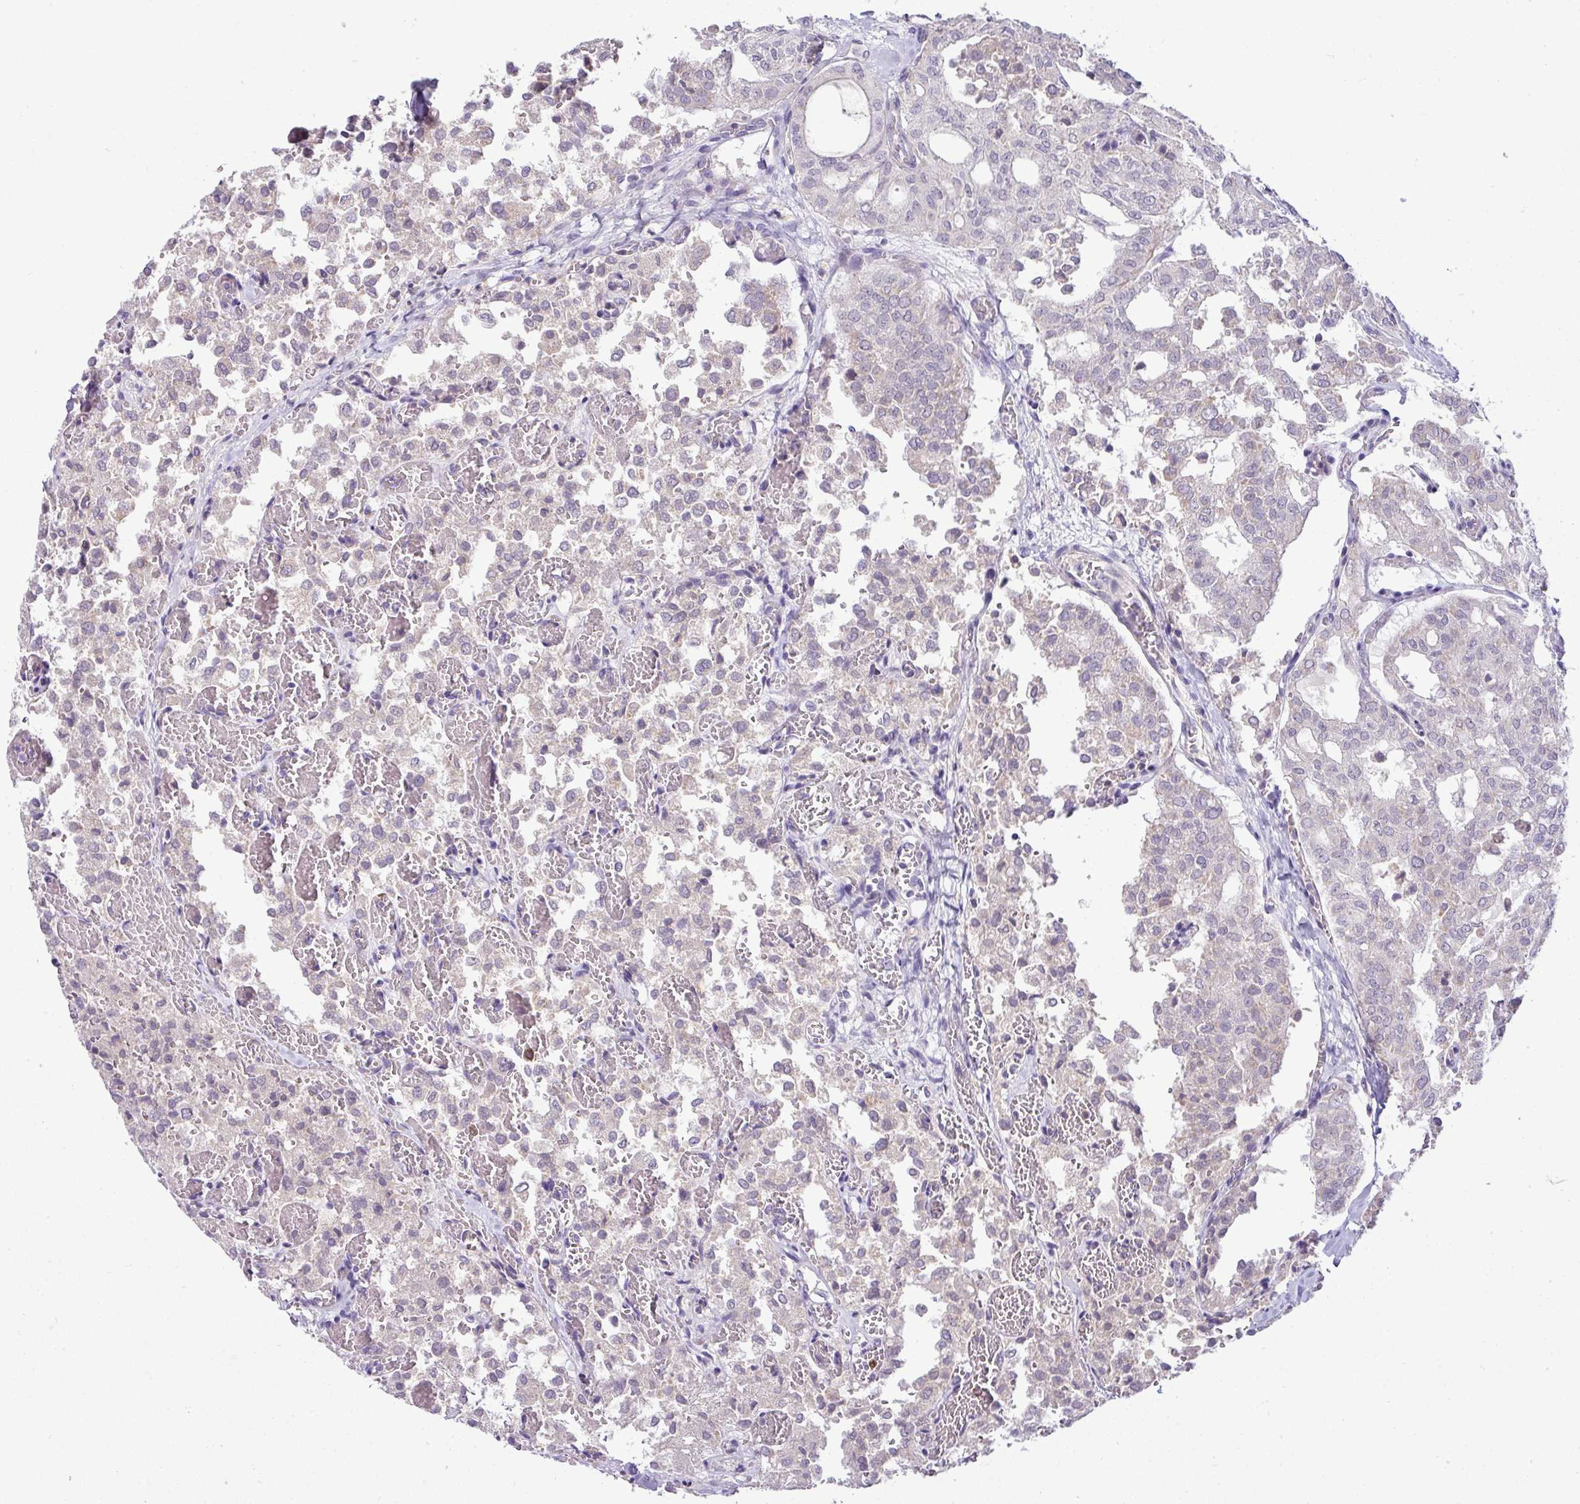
{"staining": {"intensity": "negative", "quantity": "none", "location": "none"}, "tissue": "thyroid cancer", "cell_type": "Tumor cells", "image_type": "cancer", "snomed": [{"axis": "morphology", "description": "Follicular adenoma carcinoma, NOS"}, {"axis": "topography", "description": "Thyroid gland"}], "caption": "This photomicrograph is of thyroid cancer (follicular adenoma carcinoma) stained with IHC to label a protein in brown with the nuclei are counter-stained blue. There is no staining in tumor cells.", "gene": "HBEGF", "patient": {"sex": "male", "age": 75}}